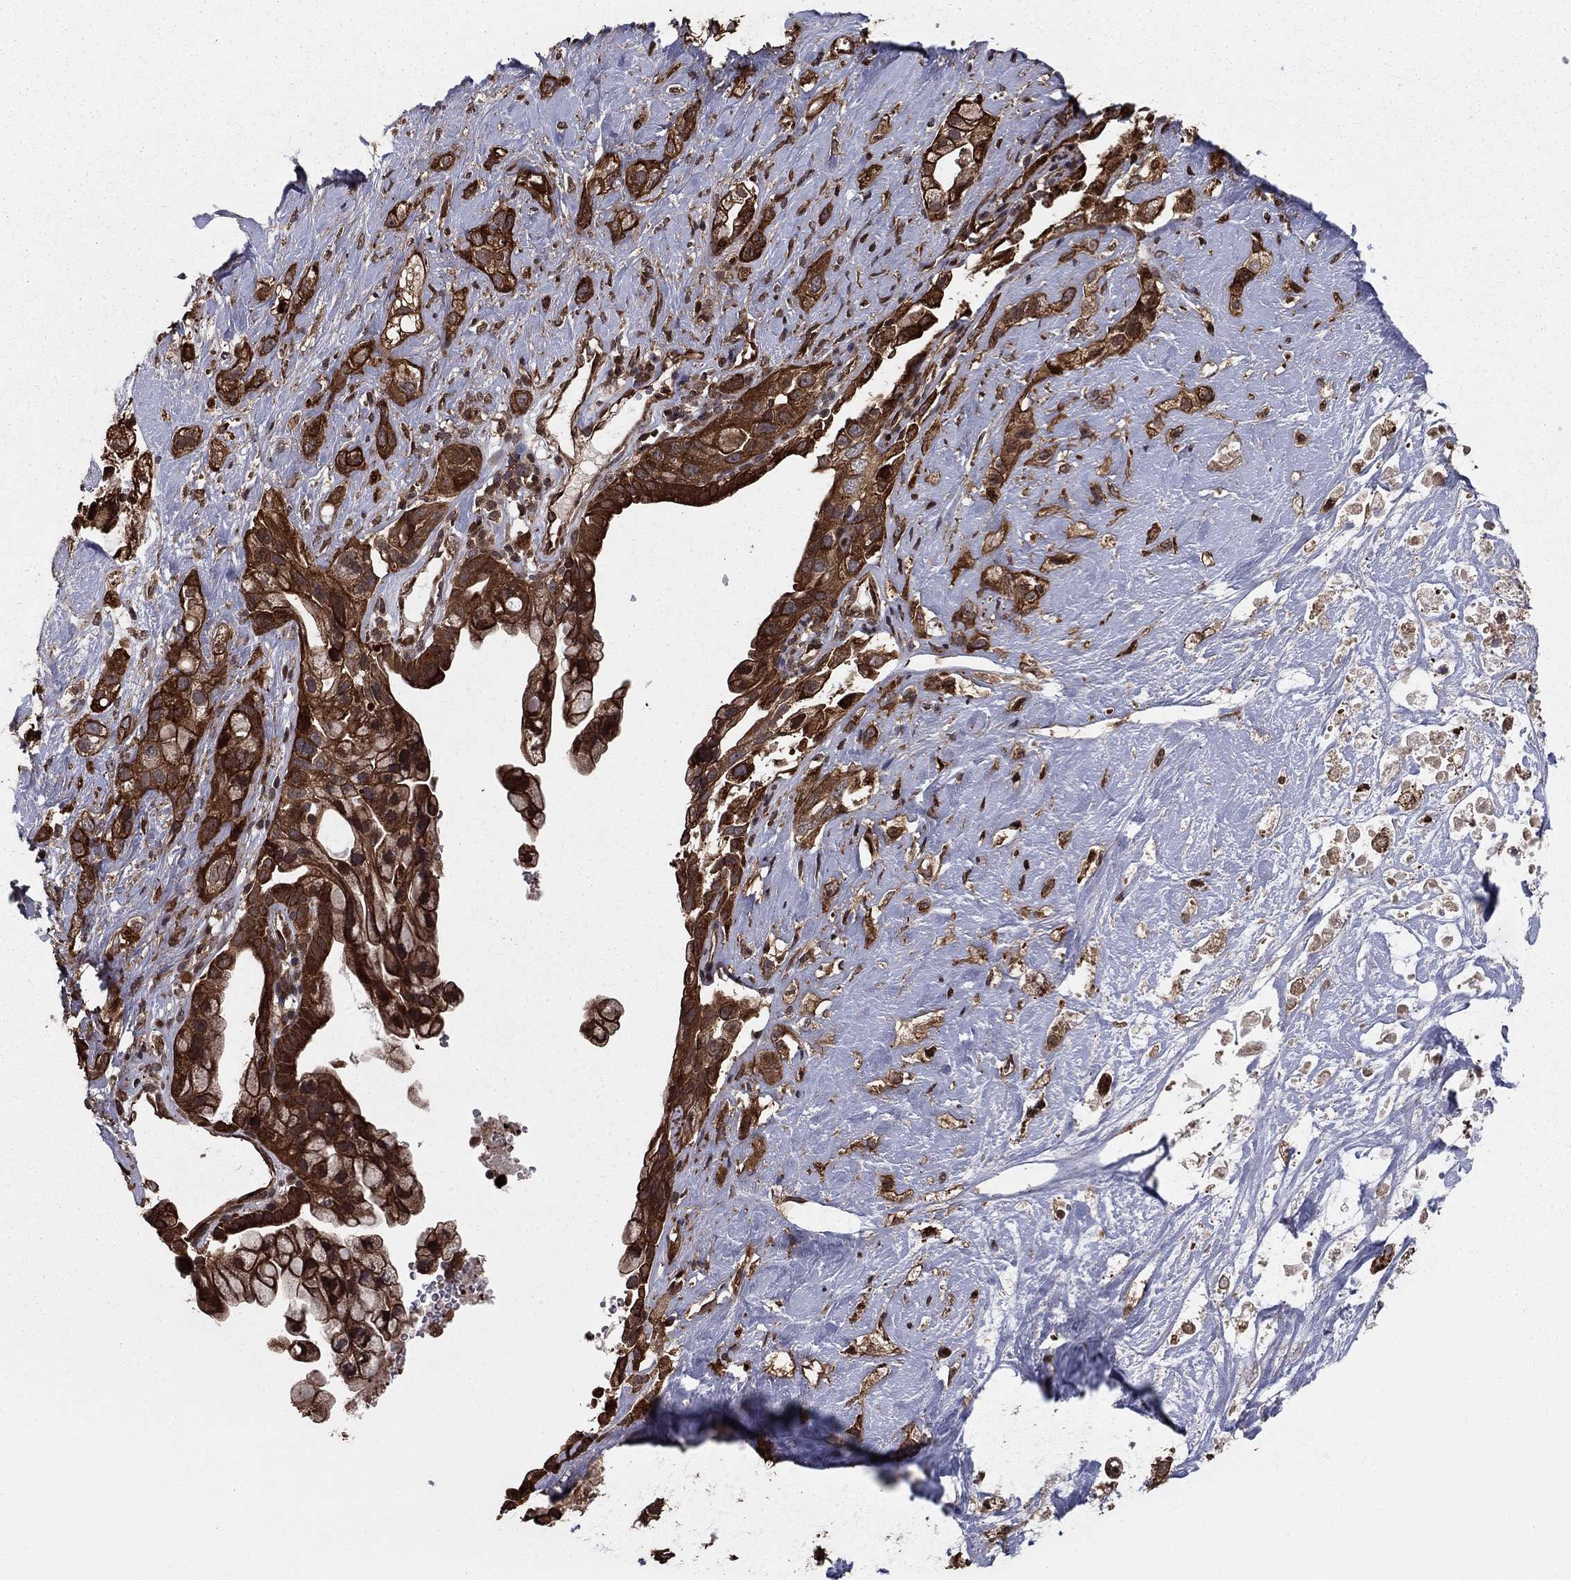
{"staining": {"intensity": "strong", "quantity": "25%-75%", "location": "cytoplasmic/membranous"}, "tissue": "pancreatic cancer", "cell_type": "Tumor cells", "image_type": "cancer", "snomed": [{"axis": "morphology", "description": "Adenocarcinoma, NOS"}, {"axis": "topography", "description": "Pancreas"}], "caption": "Protein staining of pancreatic cancer (adenocarcinoma) tissue displays strong cytoplasmic/membranous expression in approximately 25%-75% of tumor cells. (Brightfield microscopy of DAB IHC at high magnification).", "gene": "GYG1", "patient": {"sex": "male", "age": 44}}